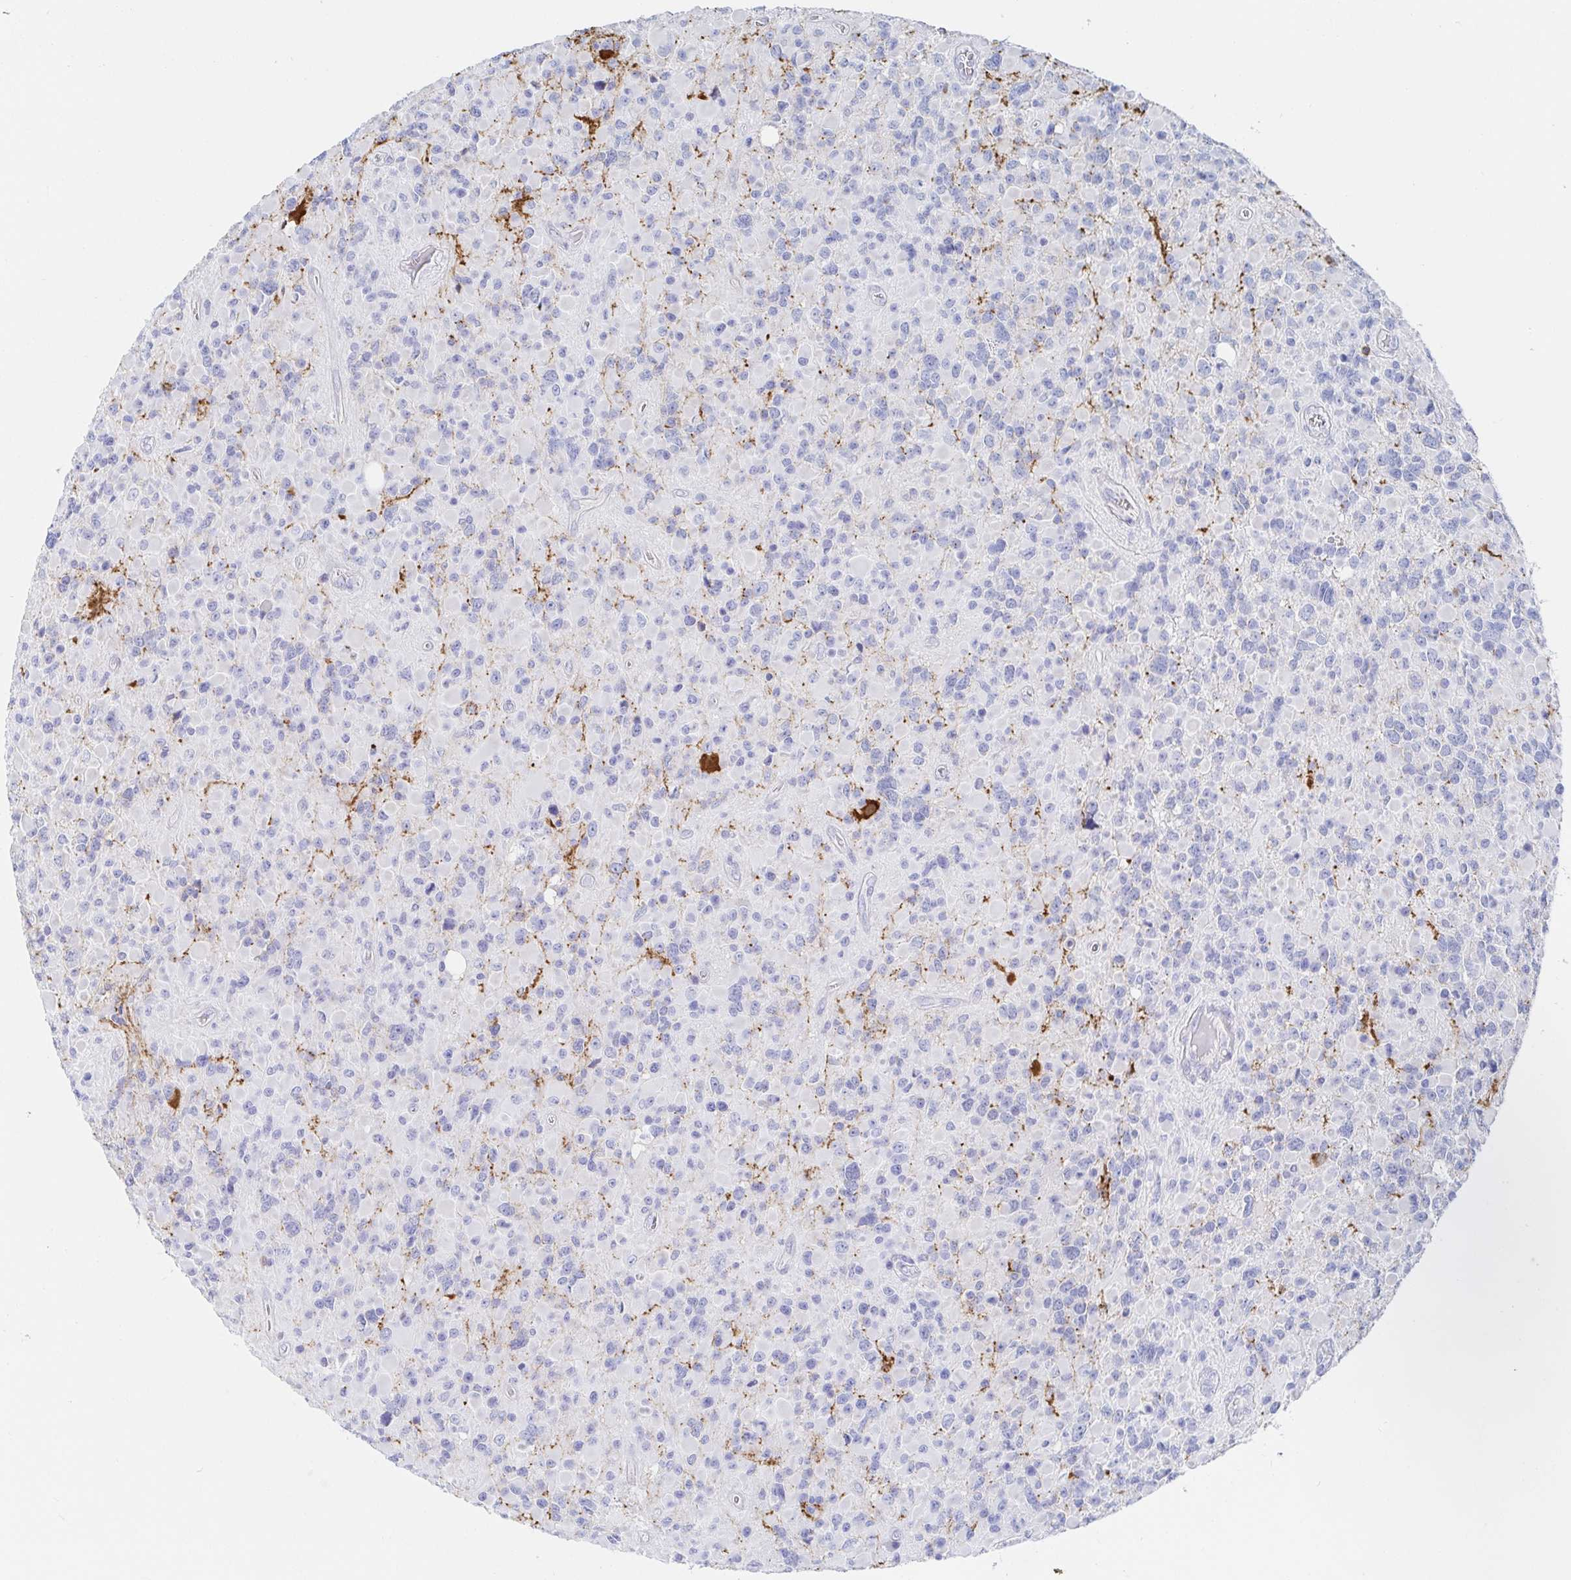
{"staining": {"intensity": "negative", "quantity": "none", "location": "none"}, "tissue": "glioma", "cell_type": "Tumor cells", "image_type": "cancer", "snomed": [{"axis": "morphology", "description": "Glioma, malignant, High grade"}, {"axis": "topography", "description": "Brain"}], "caption": "Immunohistochemistry (IHC) micrograph of neoplastic tissue: human high-grade glioma (malignant) stained with DAB (3,3'-diaminobenzidine) demonstrates no significant protein positivity in tumor cells.", "gene": "PACSIN1", "patient": {"sex": "female", "age": 40}}